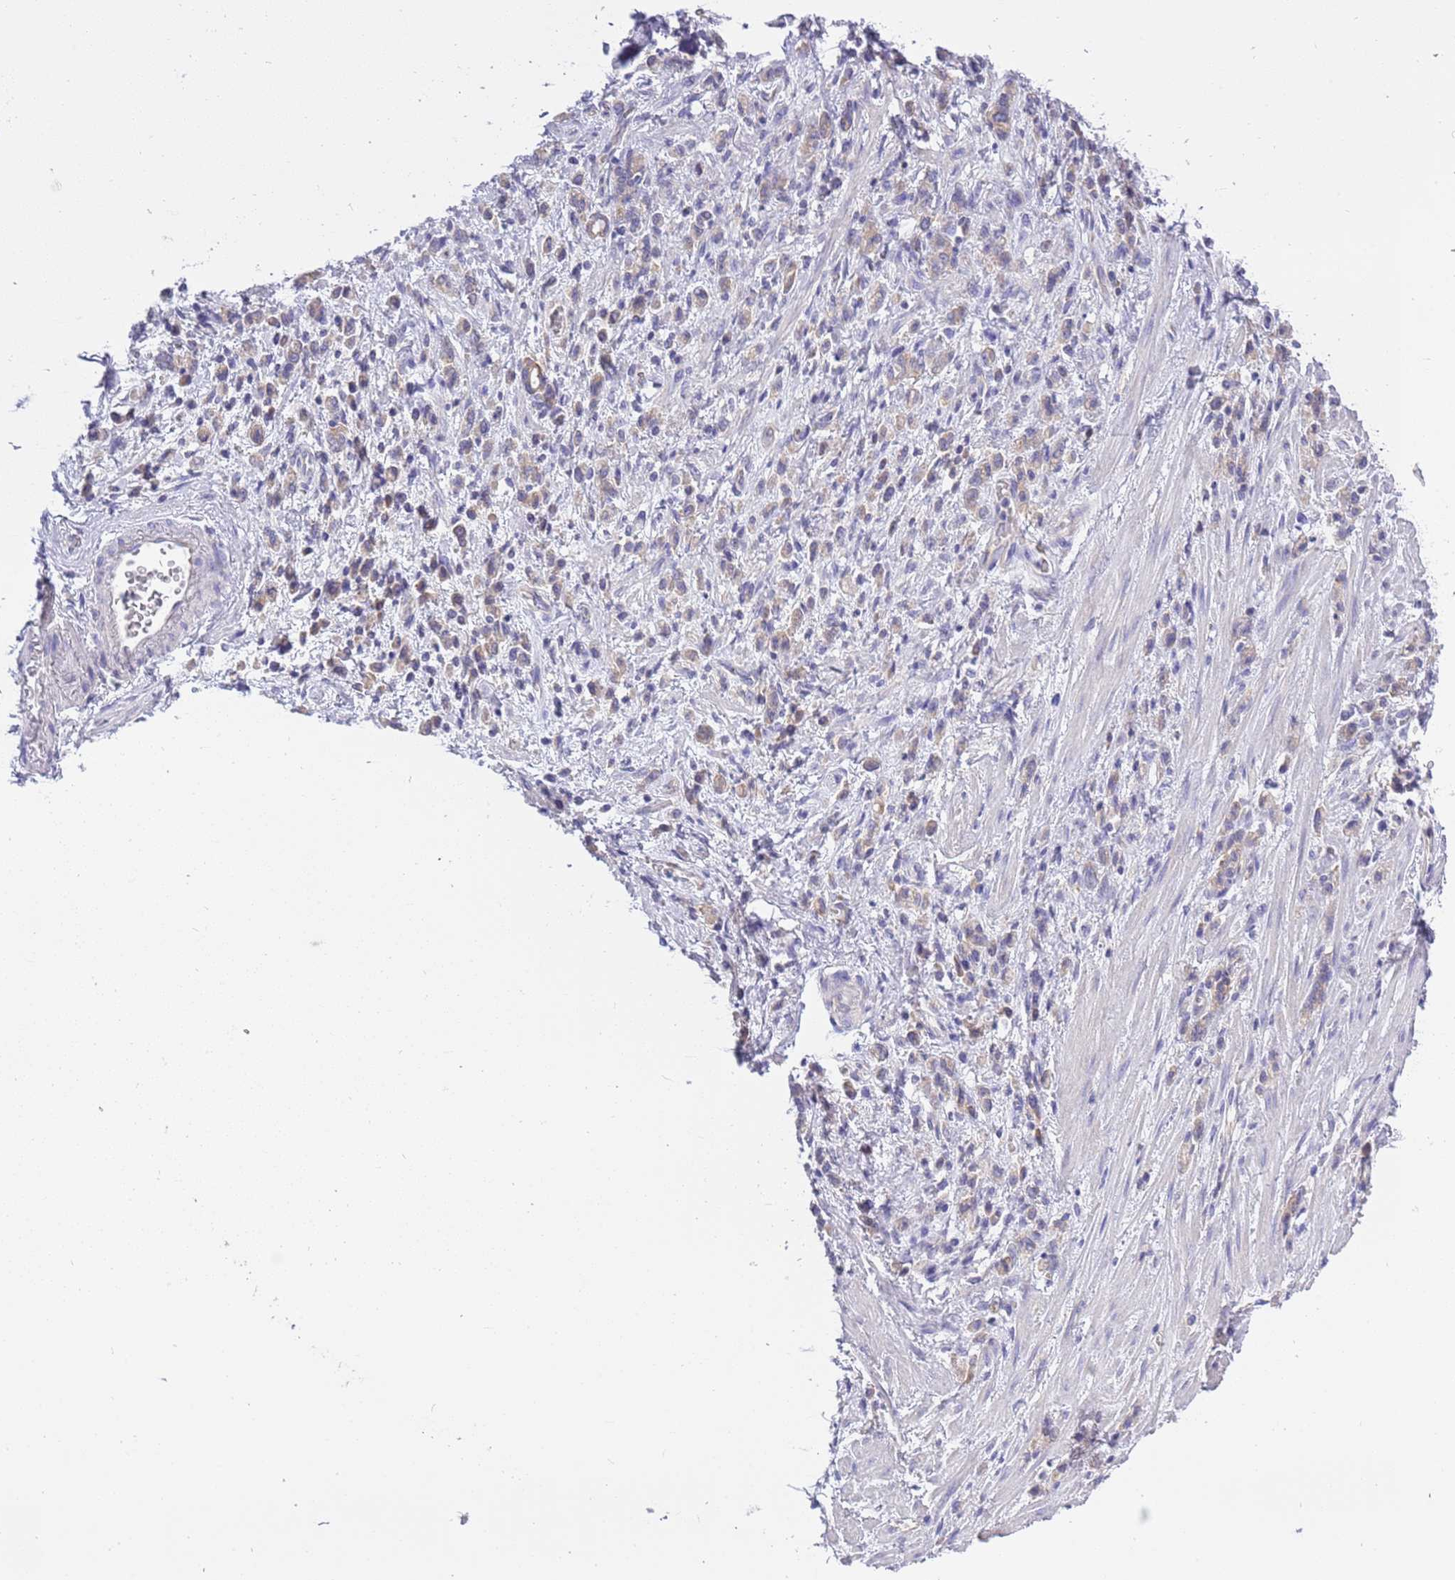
{"staining": {"intensity": "weak", "quantity": "25%-75%", "location": "cytoplasmic/membranous"}, "tissue": "stomach cancer", "cell_type": "Tumor cells", "image_type": "cancer", "snomed": [{"axis": "morphology", "description": "Adenocarcinoma, NOS"}, {"axis": "topography", "description": "Stomach"}], "caption": "Immunohistochemical staining of stomach adenocarcinoma displays low levels of weak cytoplasmic/membranous expression in about 25%-75% of tumor cells.", "gene": "STIP1", "patient": {"sex": "male", "age": 77}}